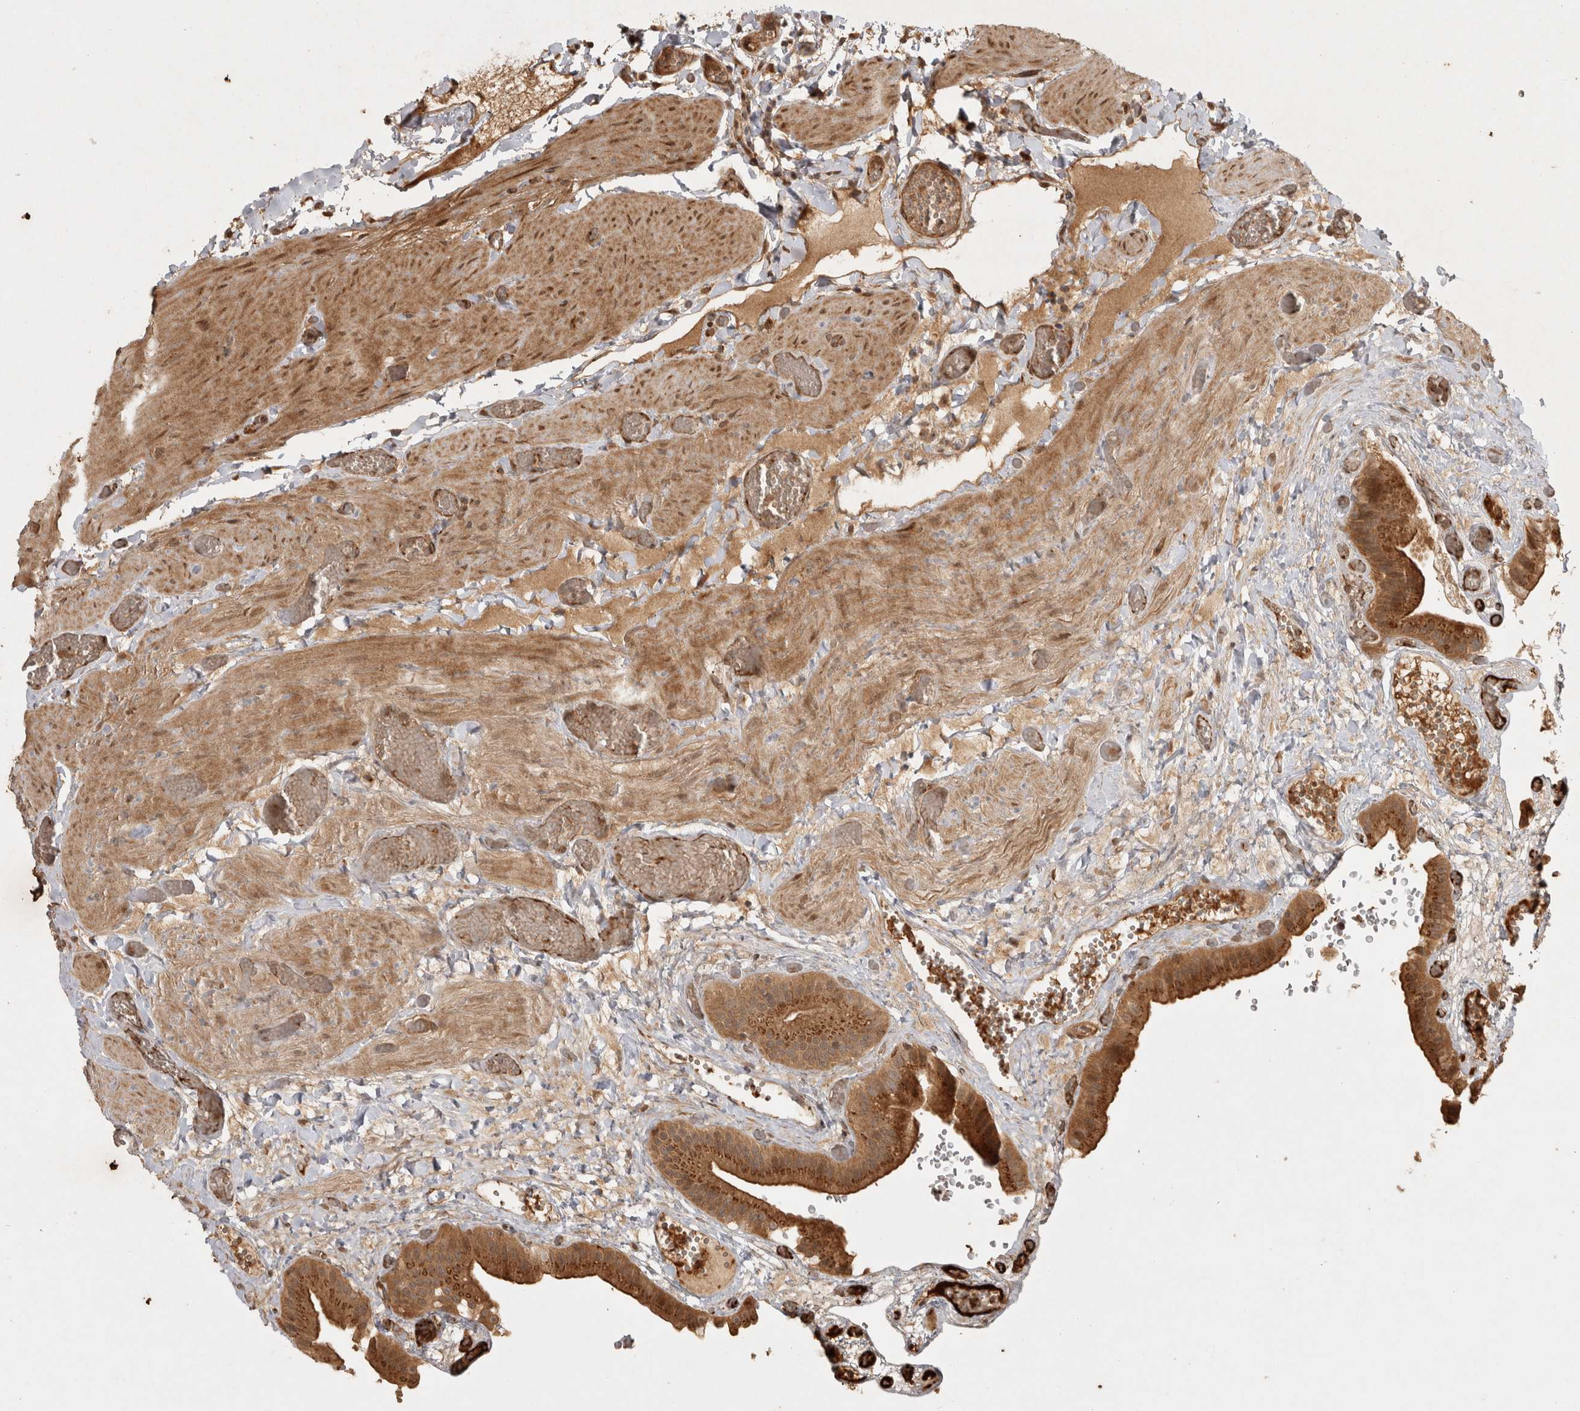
{"staining": {"intensity": "strong", "quantity": ">75%", "location": "cytoplasmic/membranous"}, "tissue": "gallbladder", "cell_type": "Glandular cells", "image_type": "normal", "snomed": [{"axis": "morphology", "description": "Normal tissue, NOS"}, {"axis": "topography", "description": "Gallbladder"}], "caption": "Glandular cells display high levels of strong cytoplasmic/membranous expression in approximately >75% of cells in normal human gallbladder.", "gene": "CAMSAP2", "patient": {"sex": "female", "age": 64}}